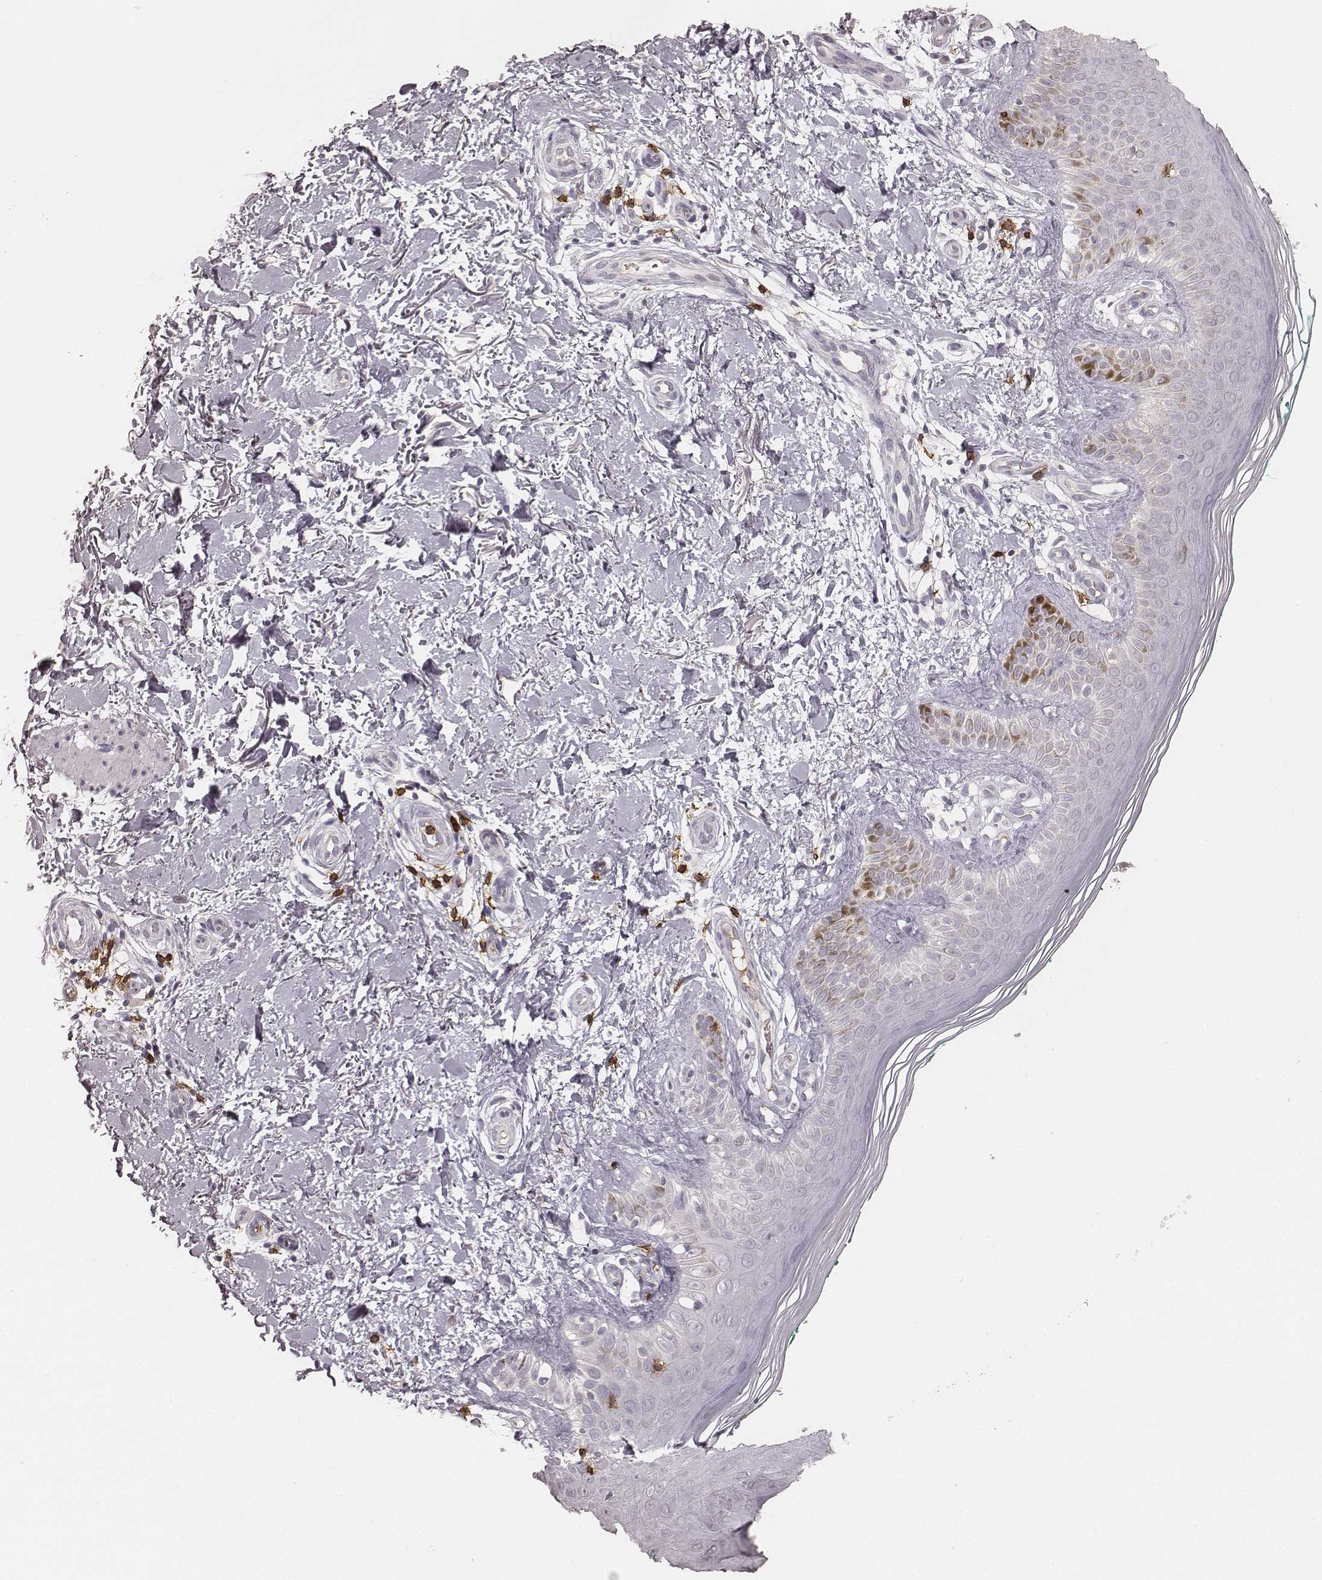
{"staining": {"intensity": "negative", "quantity": "none", "location": "none"}, "tissue": "skin", "cell_type": "Fibroblasts", "image_type": "normal", "snomed": [{"axis": "morphology", "description": "Normal tissue, NOS"}, {"axis": "morphology", "description": "Inflammation, NOS"}, {"axis": "morphology", "description": "Fibrosis, NOS"}, {"axis": "topography", "description": "Skin"}], "caption": "Unremarkable skin was stained to show a protein in brown. There is no significant positivity in fibroblasts. (DAB IHC with hematoxylin counter stain).", "gene": "CD8A", "patient": {"sex": "male", "age": 71}}